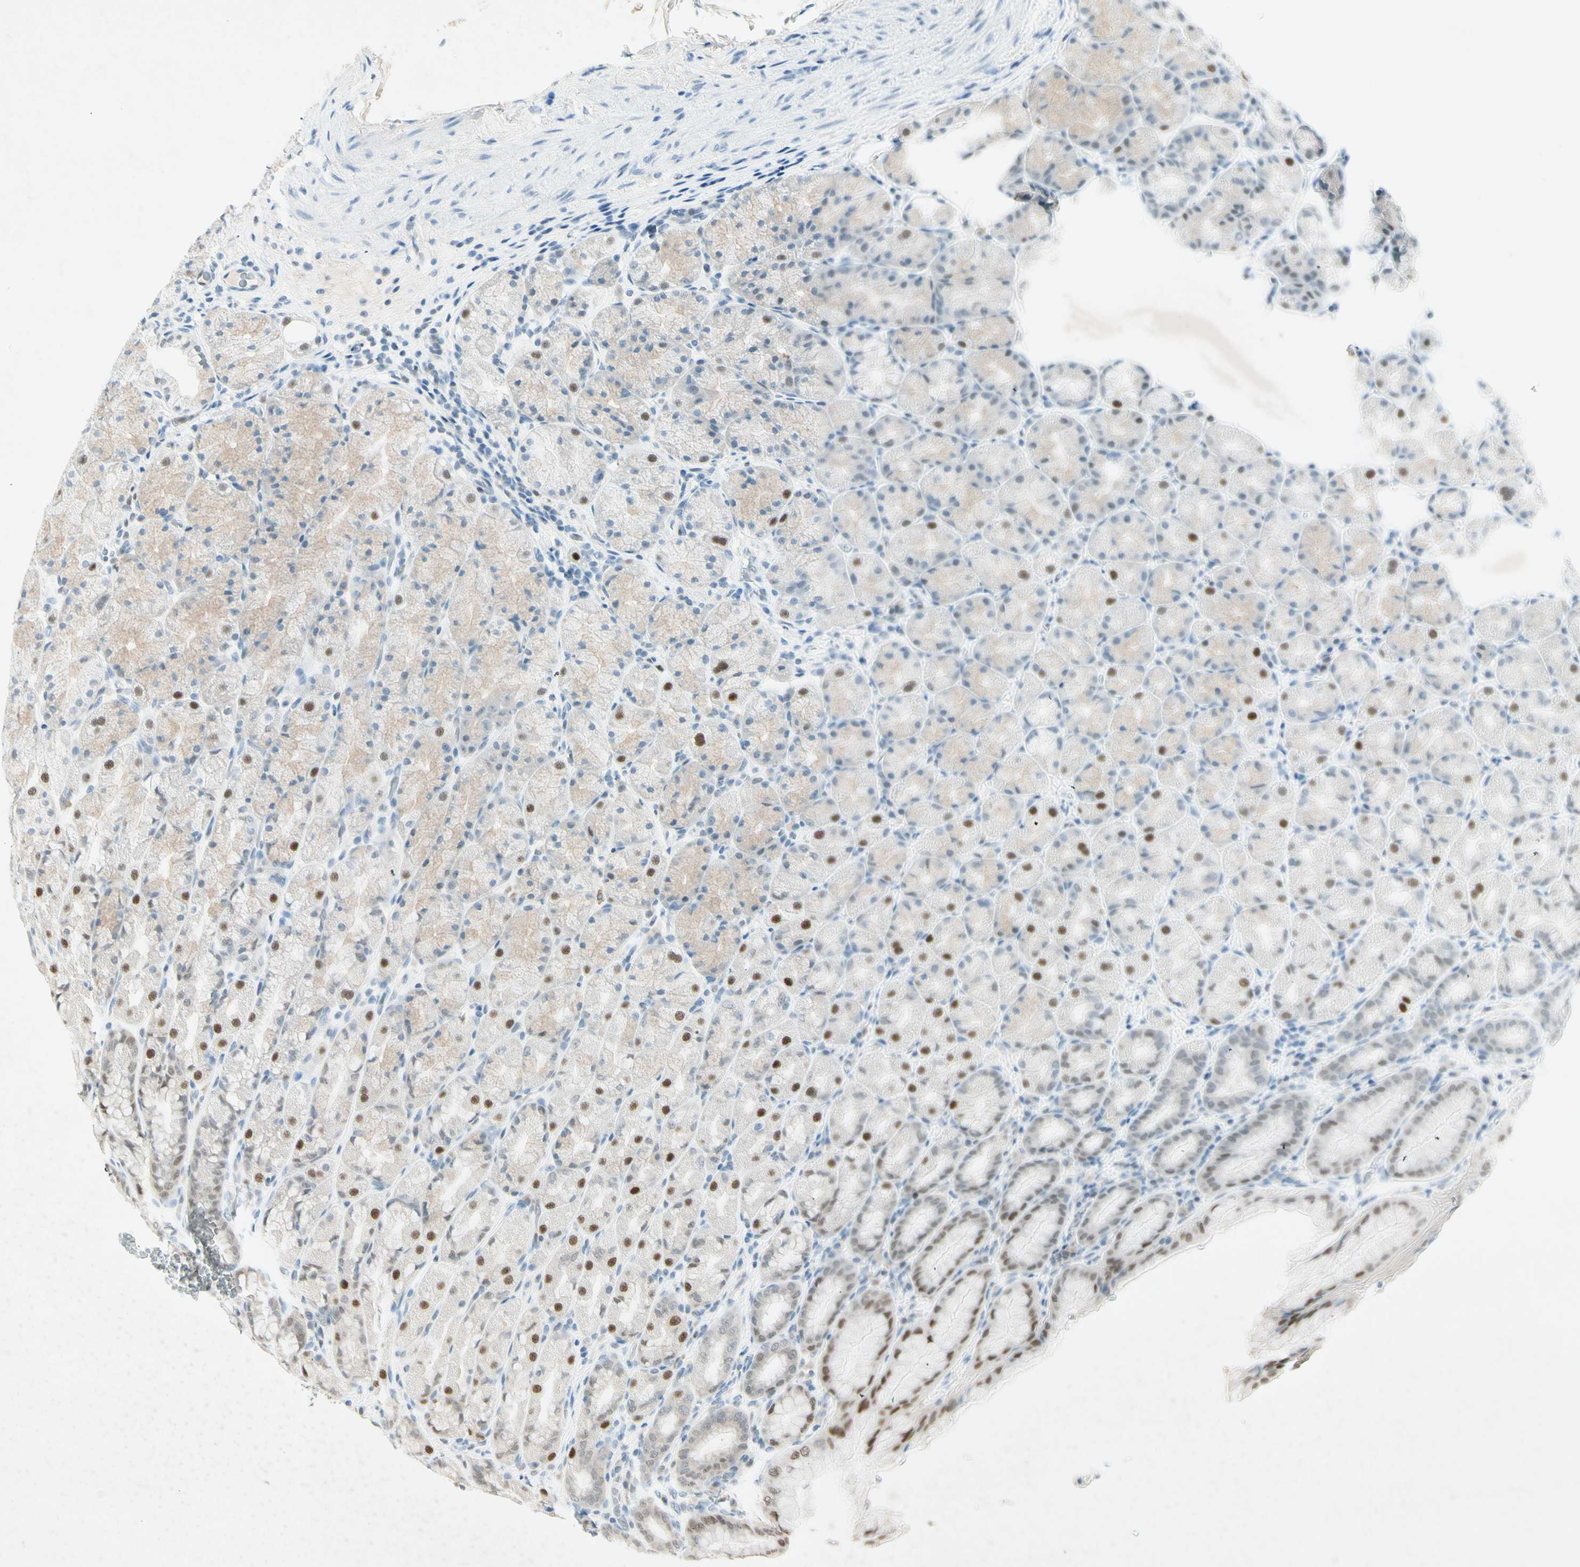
{"staining": {"intensity": "strong", "quantity": "25%-75%", "location": "nuclear"}, "tissue": "stomach", "cell_type": "Glandular cells", "image_type": "normal", "snomed": [{"axis": "morphology", "description": "Normal tissue, NOS"}, {"axis": "topography", "description": "Stomach, upper"}], "caption": "Immunohistochemical staining of unremarkable human stomach demonstrates high levels of strong nuclear positivity in about 25%-75% of glandular cells.", "gene": "RNF43", "patient": {"sex": "male", "age": 68}}